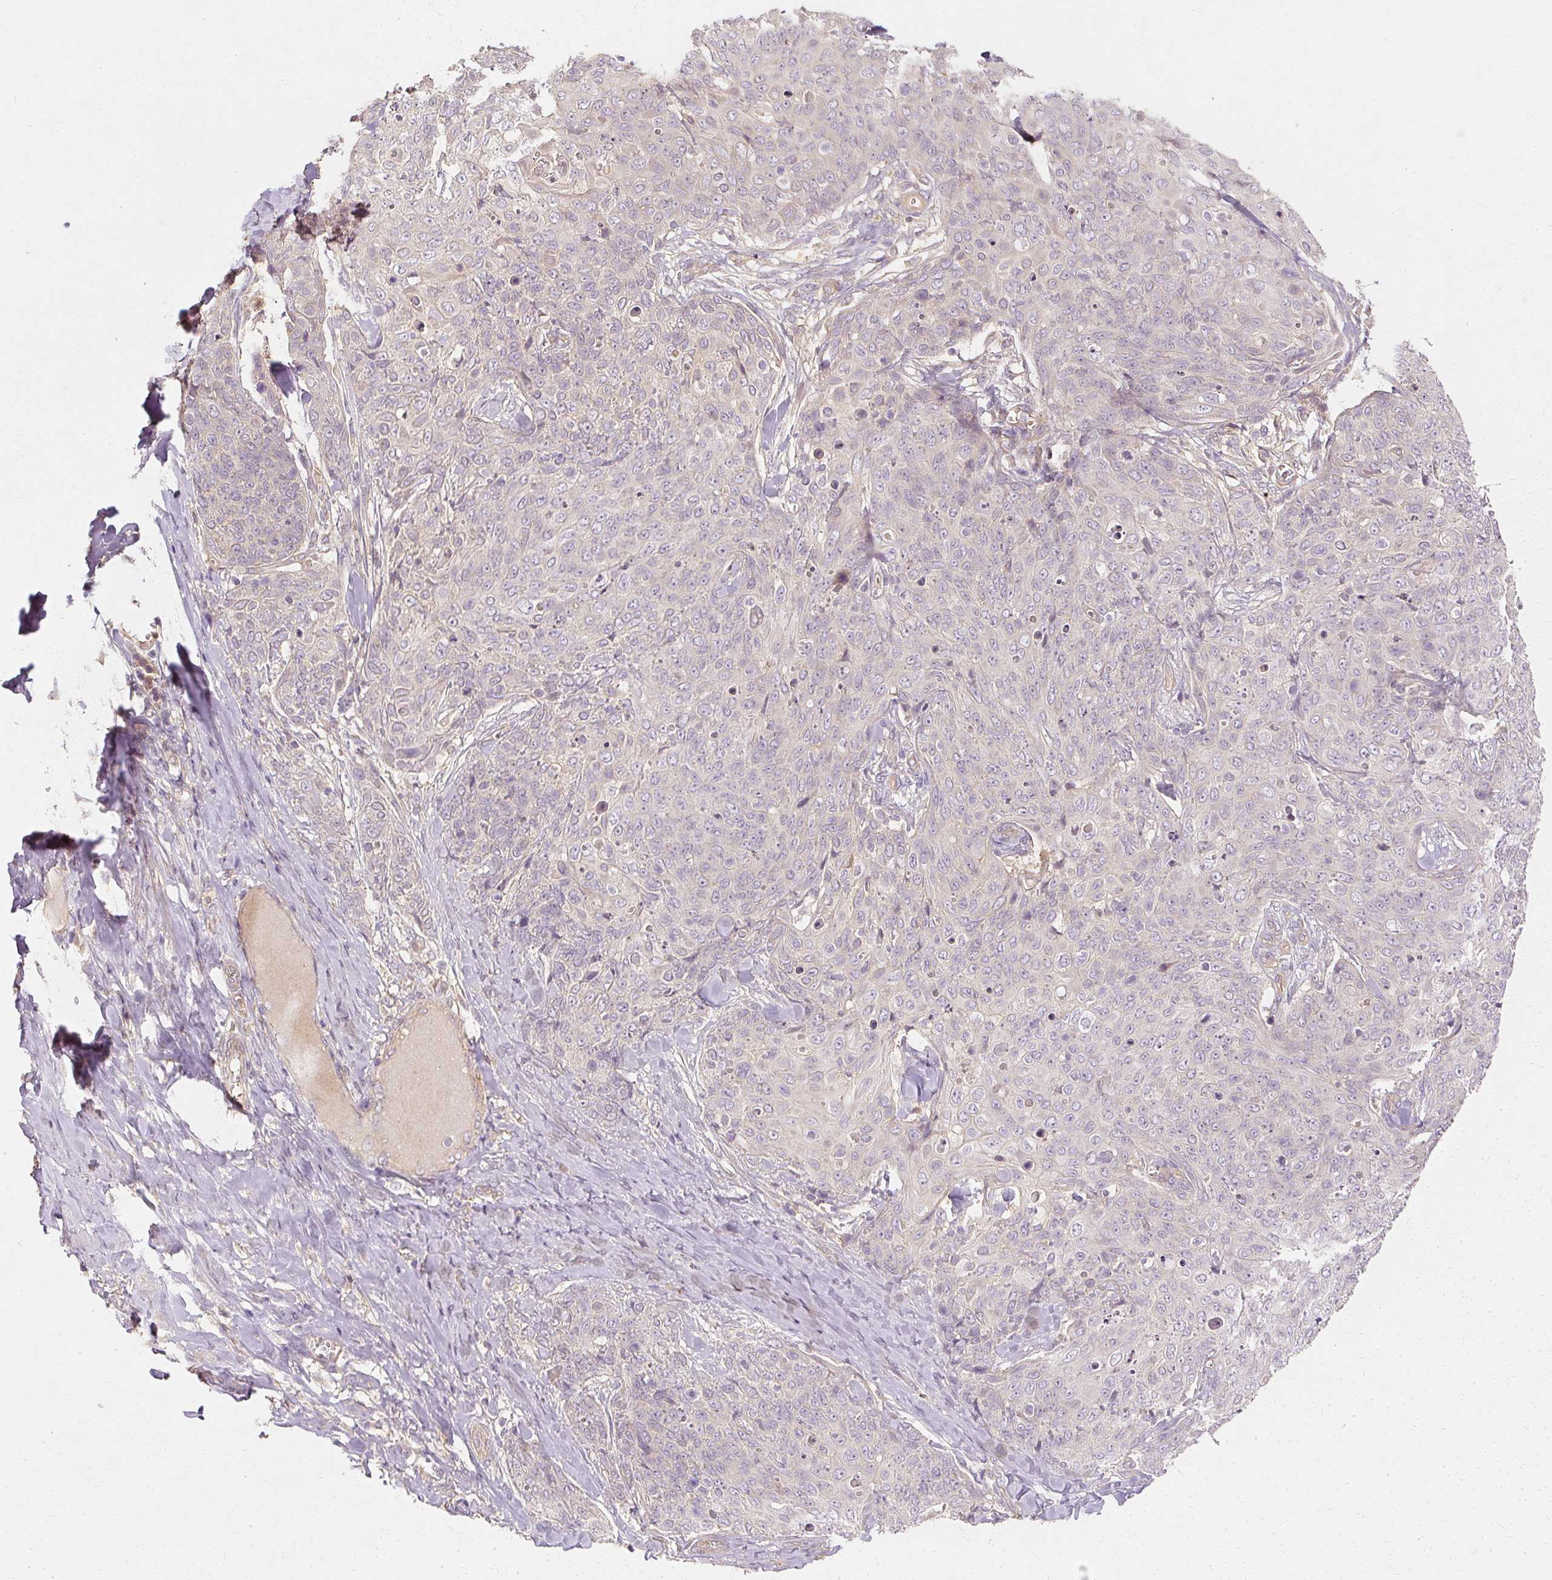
{"staining": {"intensity": "negative", "quantity": "none", "location": "none"}, "tissue": "skin cancer", "cell_type": "Tumor cells", "image_type": "cancer", "snomed": [{"axis": "morphology", "description": "Squamous cell carcinoma, NOS"}, {"axis": "topography", "description": "Skin"}, {"axis": "topography", "description": "Vulva"}], "caption": "Immunohistochemistry histopathology image of squamous cell carcinoma (skin) stained for a protein (brown), which exhibits no expression in tumor cells.", "gene": "GNAQ", "patient": {"sex": "female", "age": 85}}